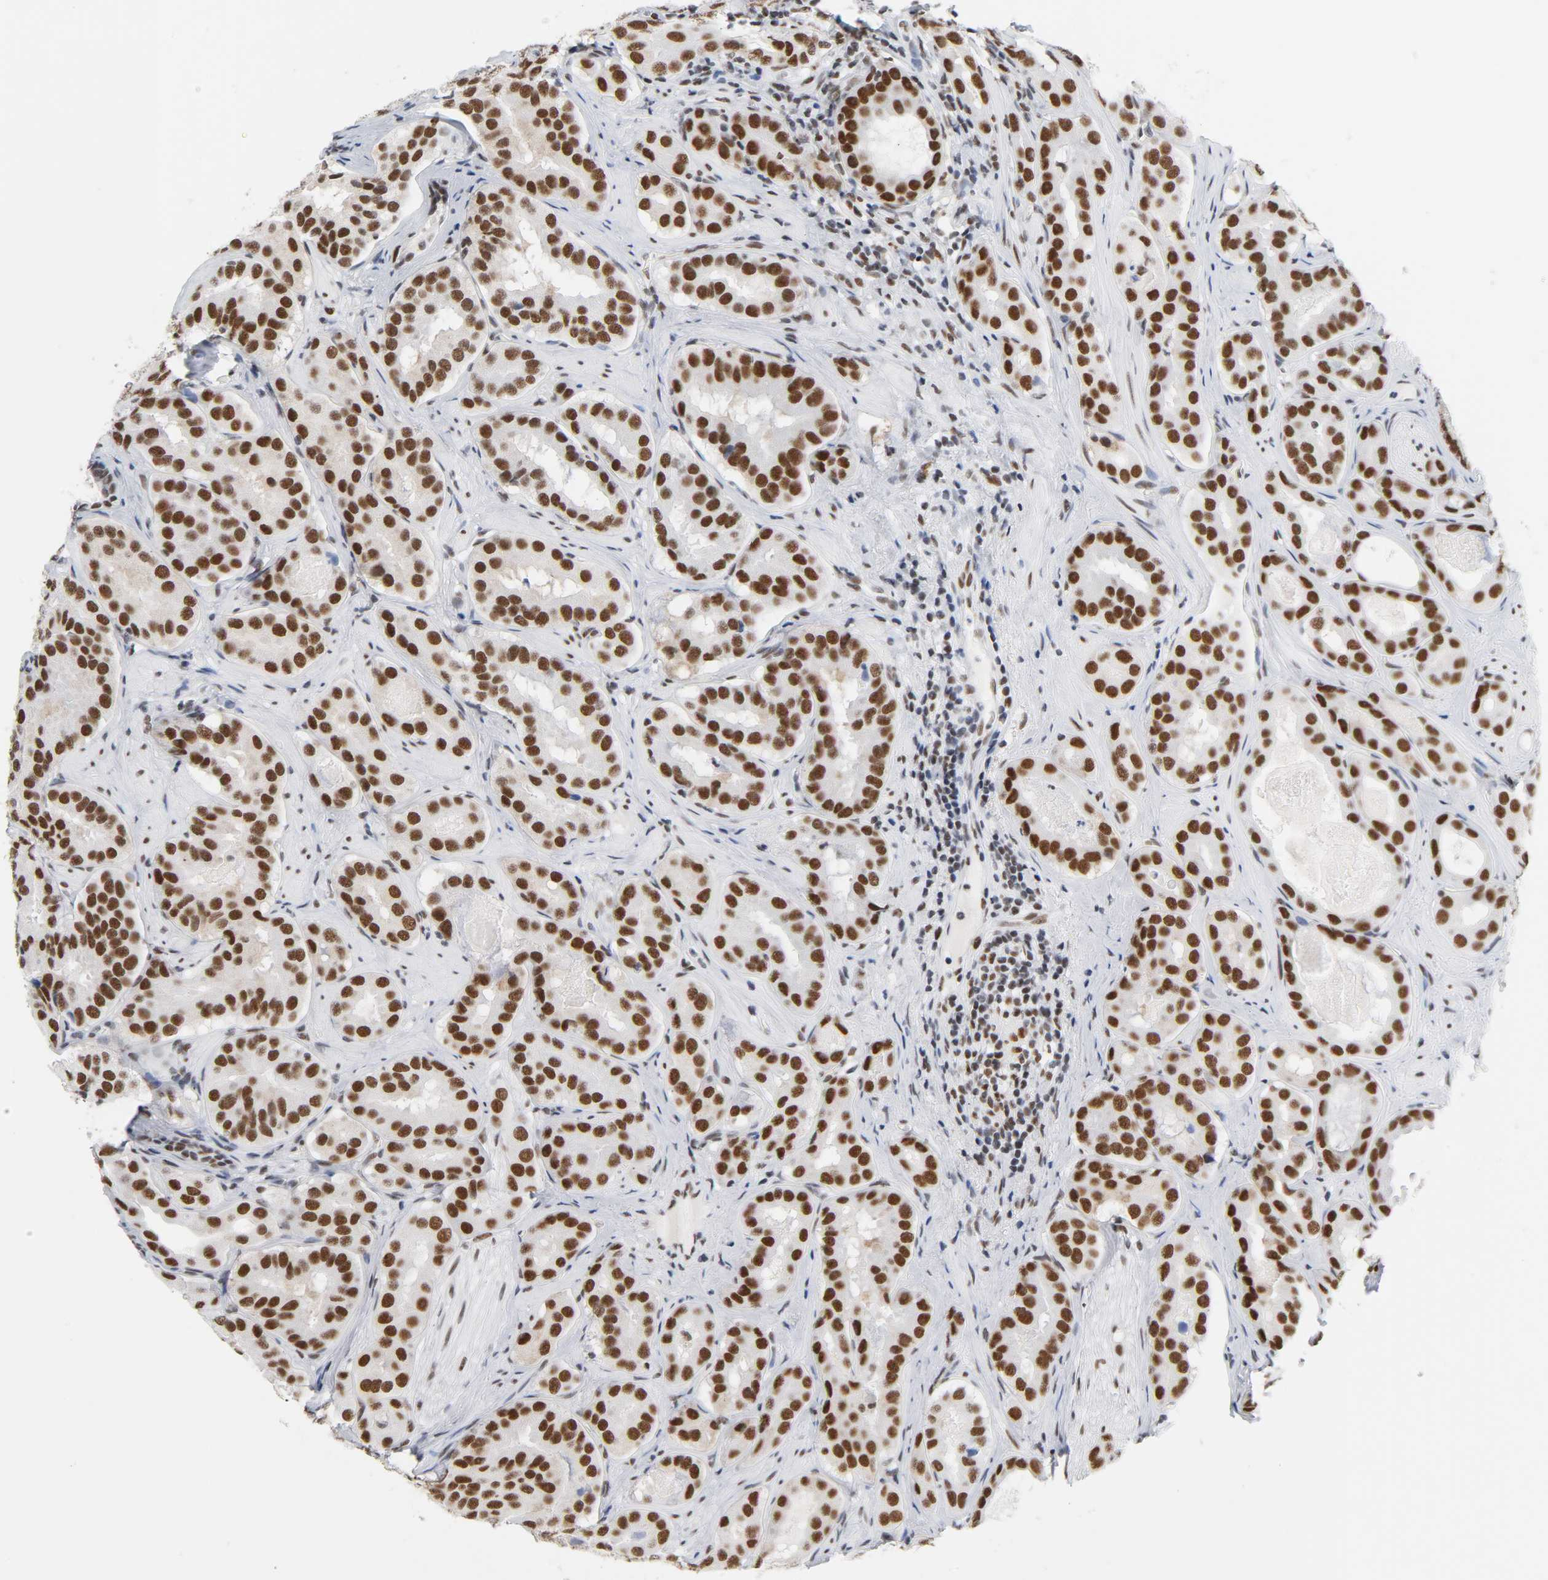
{"staining": {"intensity": "strong", "quantity": ">75%", "location": "nuclear"}, "tissue": "prostate cancer", "cell_type": "Tumor cells", "image_type": "cancer", "snomed": [{"axis": "morphology", "description": "Adenocarcinoma, Low grade"}, {"axis": "topography", "description": "Prostate"}], "caption": "Prostate cancer was stained to show a protein in brown. There is high levels of strong nuclear expression in approximately >75% of tumor cells.", "gene": "CSTF2", "patient": {"sex": "male", "age": 59}}